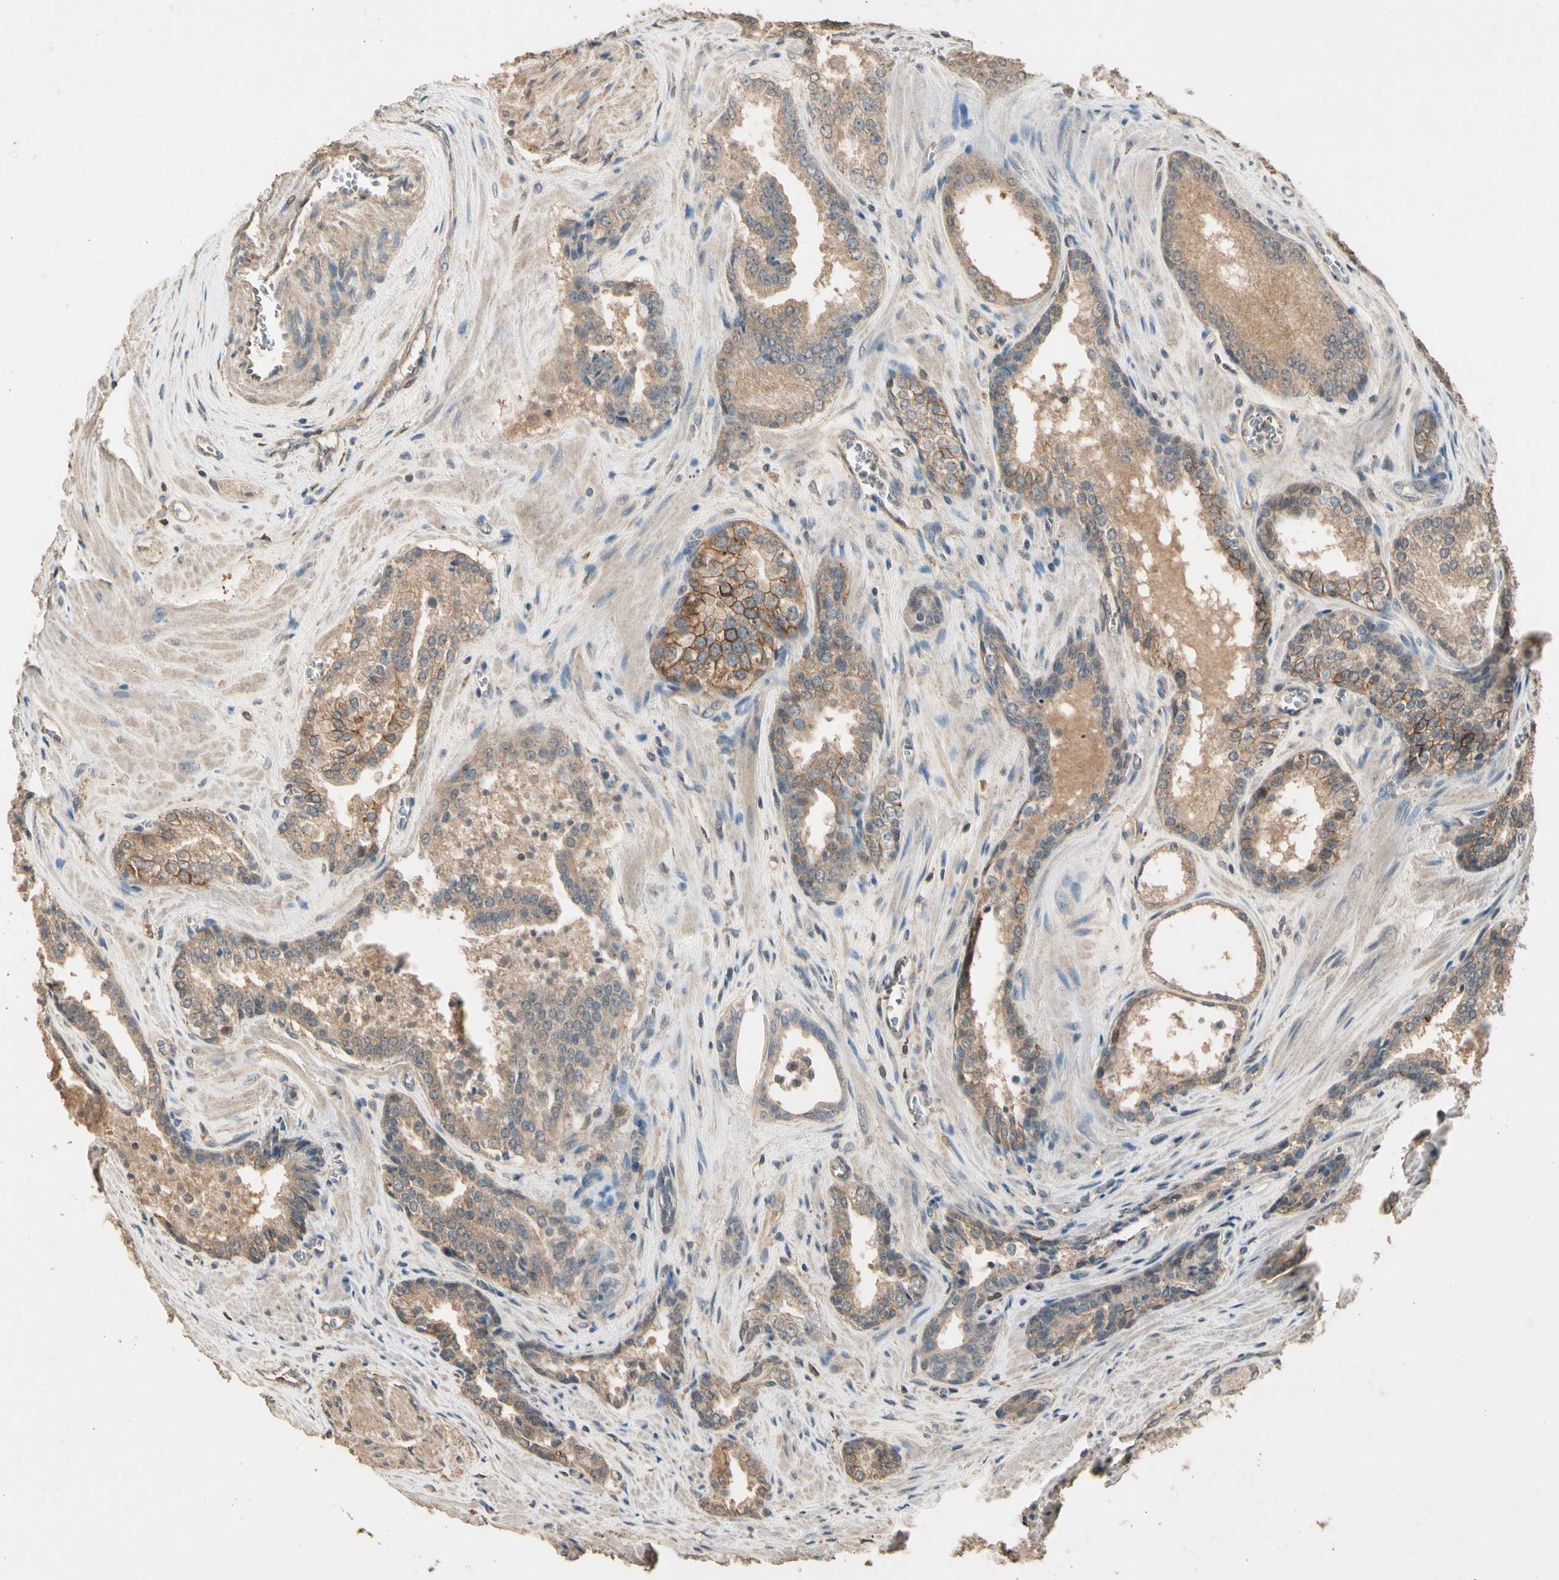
{"staining": {"intensity": "moderate", "quantity": ">75%", "location": "cytoplasmic/membranous"}, "tissue": "prostate cancer", "cell_type": "Tumor cells", "image_type": "cancer", "snomed": [{"axis": "morphology", "description": "Adenocarcinoma, Low grade"}, {"axis": "topography", "description": "Prostate"}], "caption": "An image of human prostate adenocarcinoma (low-grade) stained for a protein shows moderate cytoplasmic/membranous brown staining in tumor cells.", "gene": "CDH6", "patient": {"sex": "male", "age": 60}}